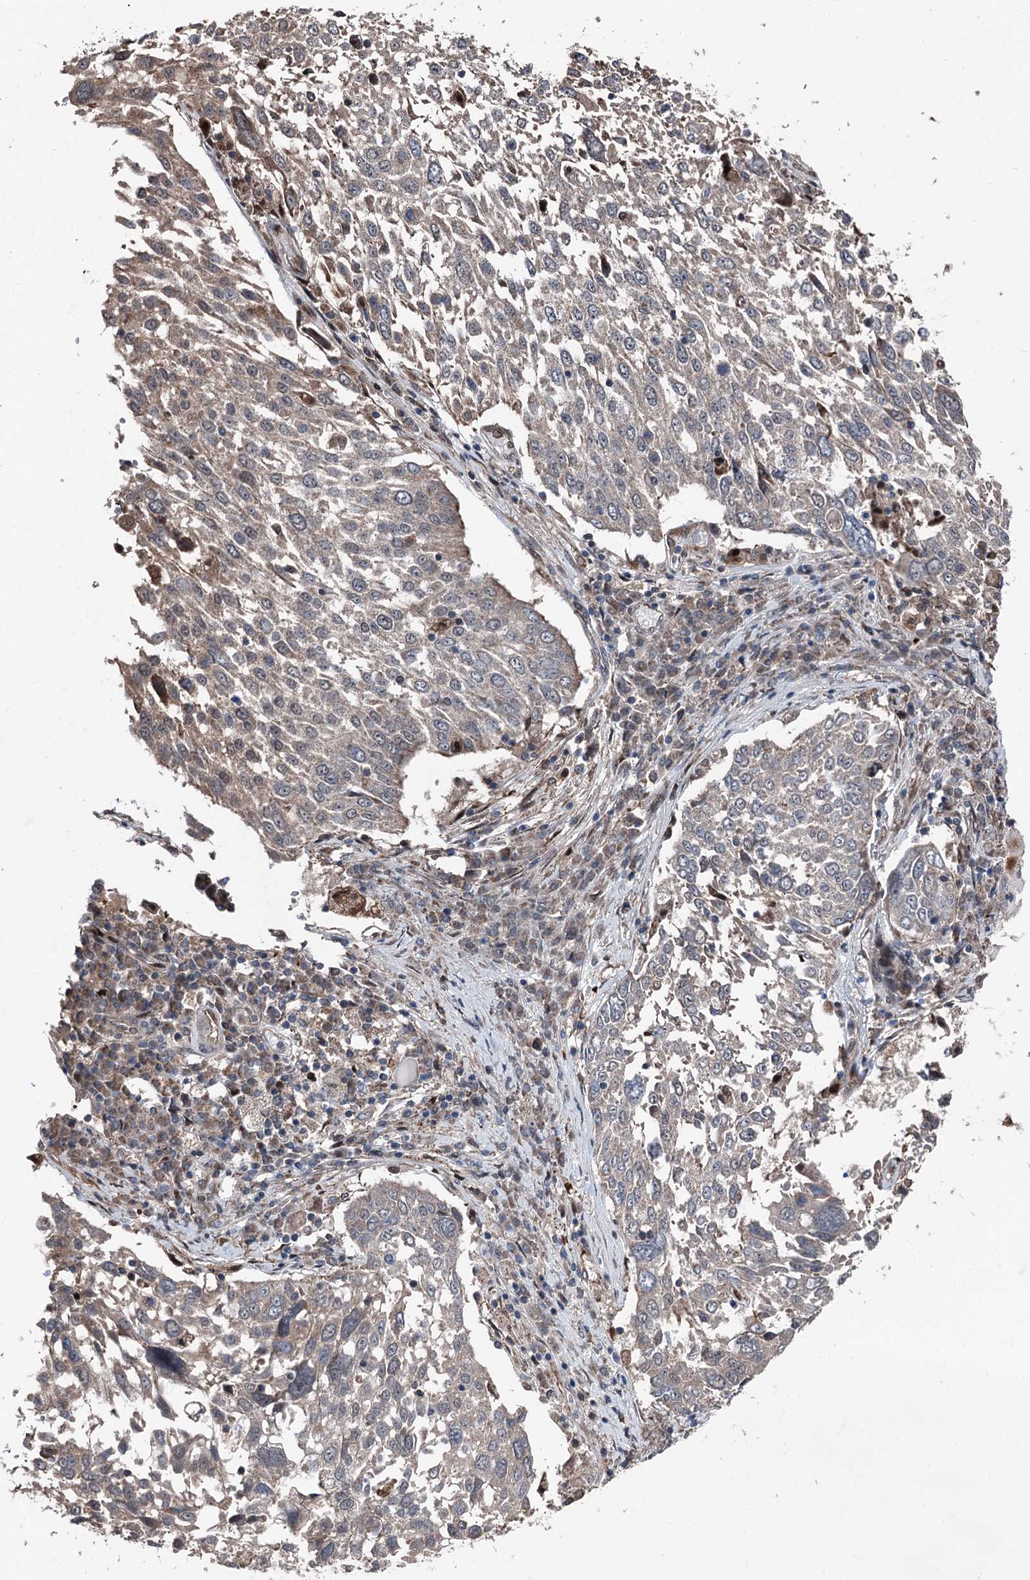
{"staining": {"intensity": "weak", "quantity": "<25%", "location": "cytoplasmic/membranous"}, "tissue": "lung cancer", "cell_type": "Tumor cells", "image_type": "cancer", "snomed": [{"axis": "morphology", "description": "Squamous cell carcinoma, NOS"}, {"axis": "topography", "description": "Lung"}], "caption": "DAB immunohistochemical staining of lung squamous cell carcinoma demonstrates no significant positivity in tumor cells.", "gene": "PSMD13", "patient": {"sex": "male", "age": 65}}